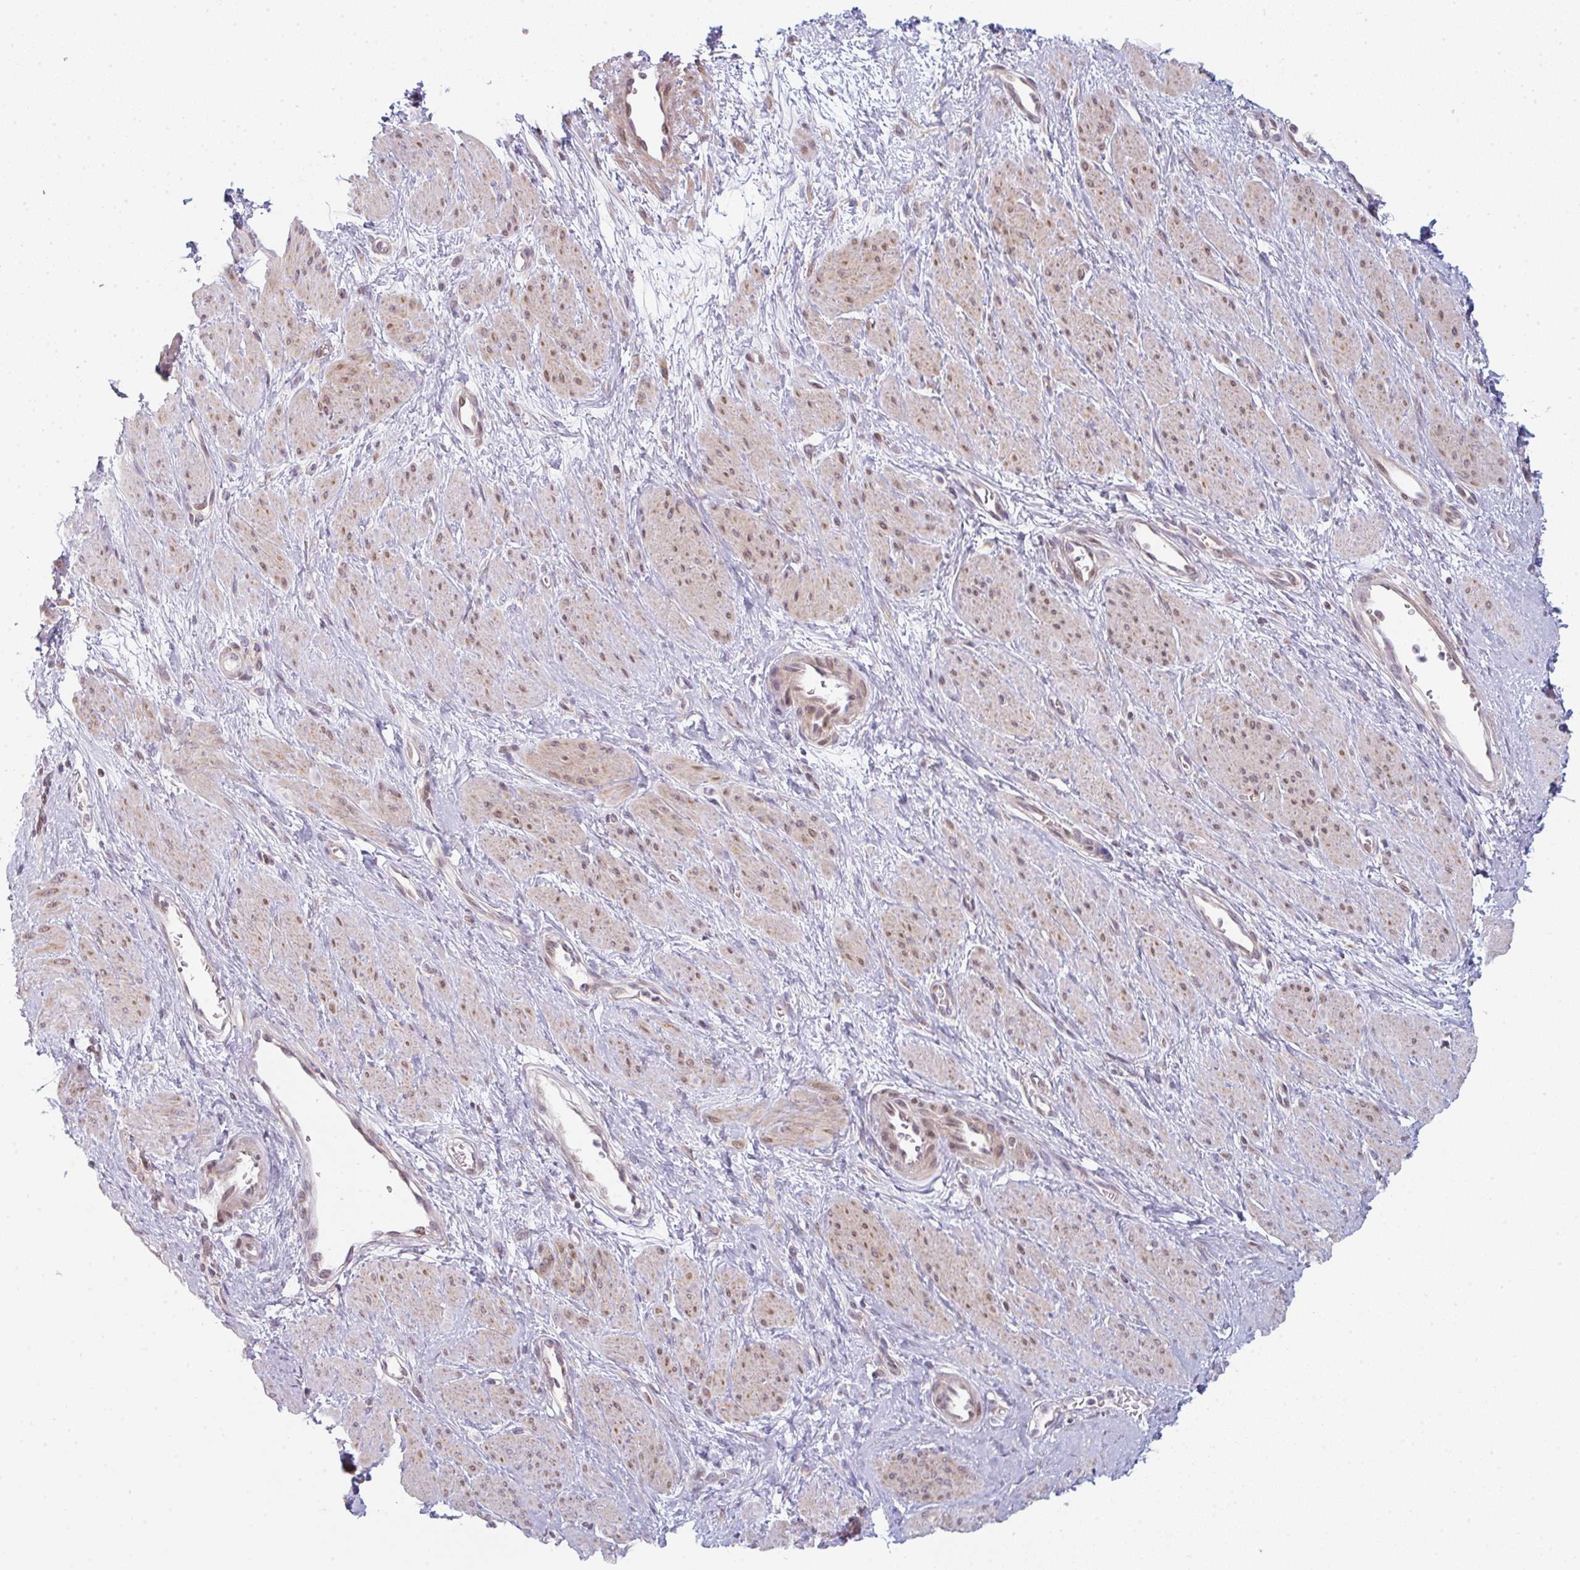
{"staining": {"intensity": "weak", "quantity": "25%-75%", "location": "nuclear"}, "tissue": "smooth muscle", "cell_type": "Smooth muscle cells", "image_type": "normal", "snomed": [{"axis": "morphology", "description": "Normal tissue, NOS"}, {"axis": "topography", "description": "Smooth muscle"}, {"axis": "topography", "description": "Uterus"}], "caption": "A photomicrograph of human smooth muscle stained for a protein reveals weak nuclear brown staining in smooth muscle cells. The staining is performed using DAB (3,3'-diaminobenzidine) brown chromogen to label protein expression. The nuclei are counter-stained blue using hematoxylin.", "gene": "TMEM237", "patient": {"sex": "female", "age": 39}}